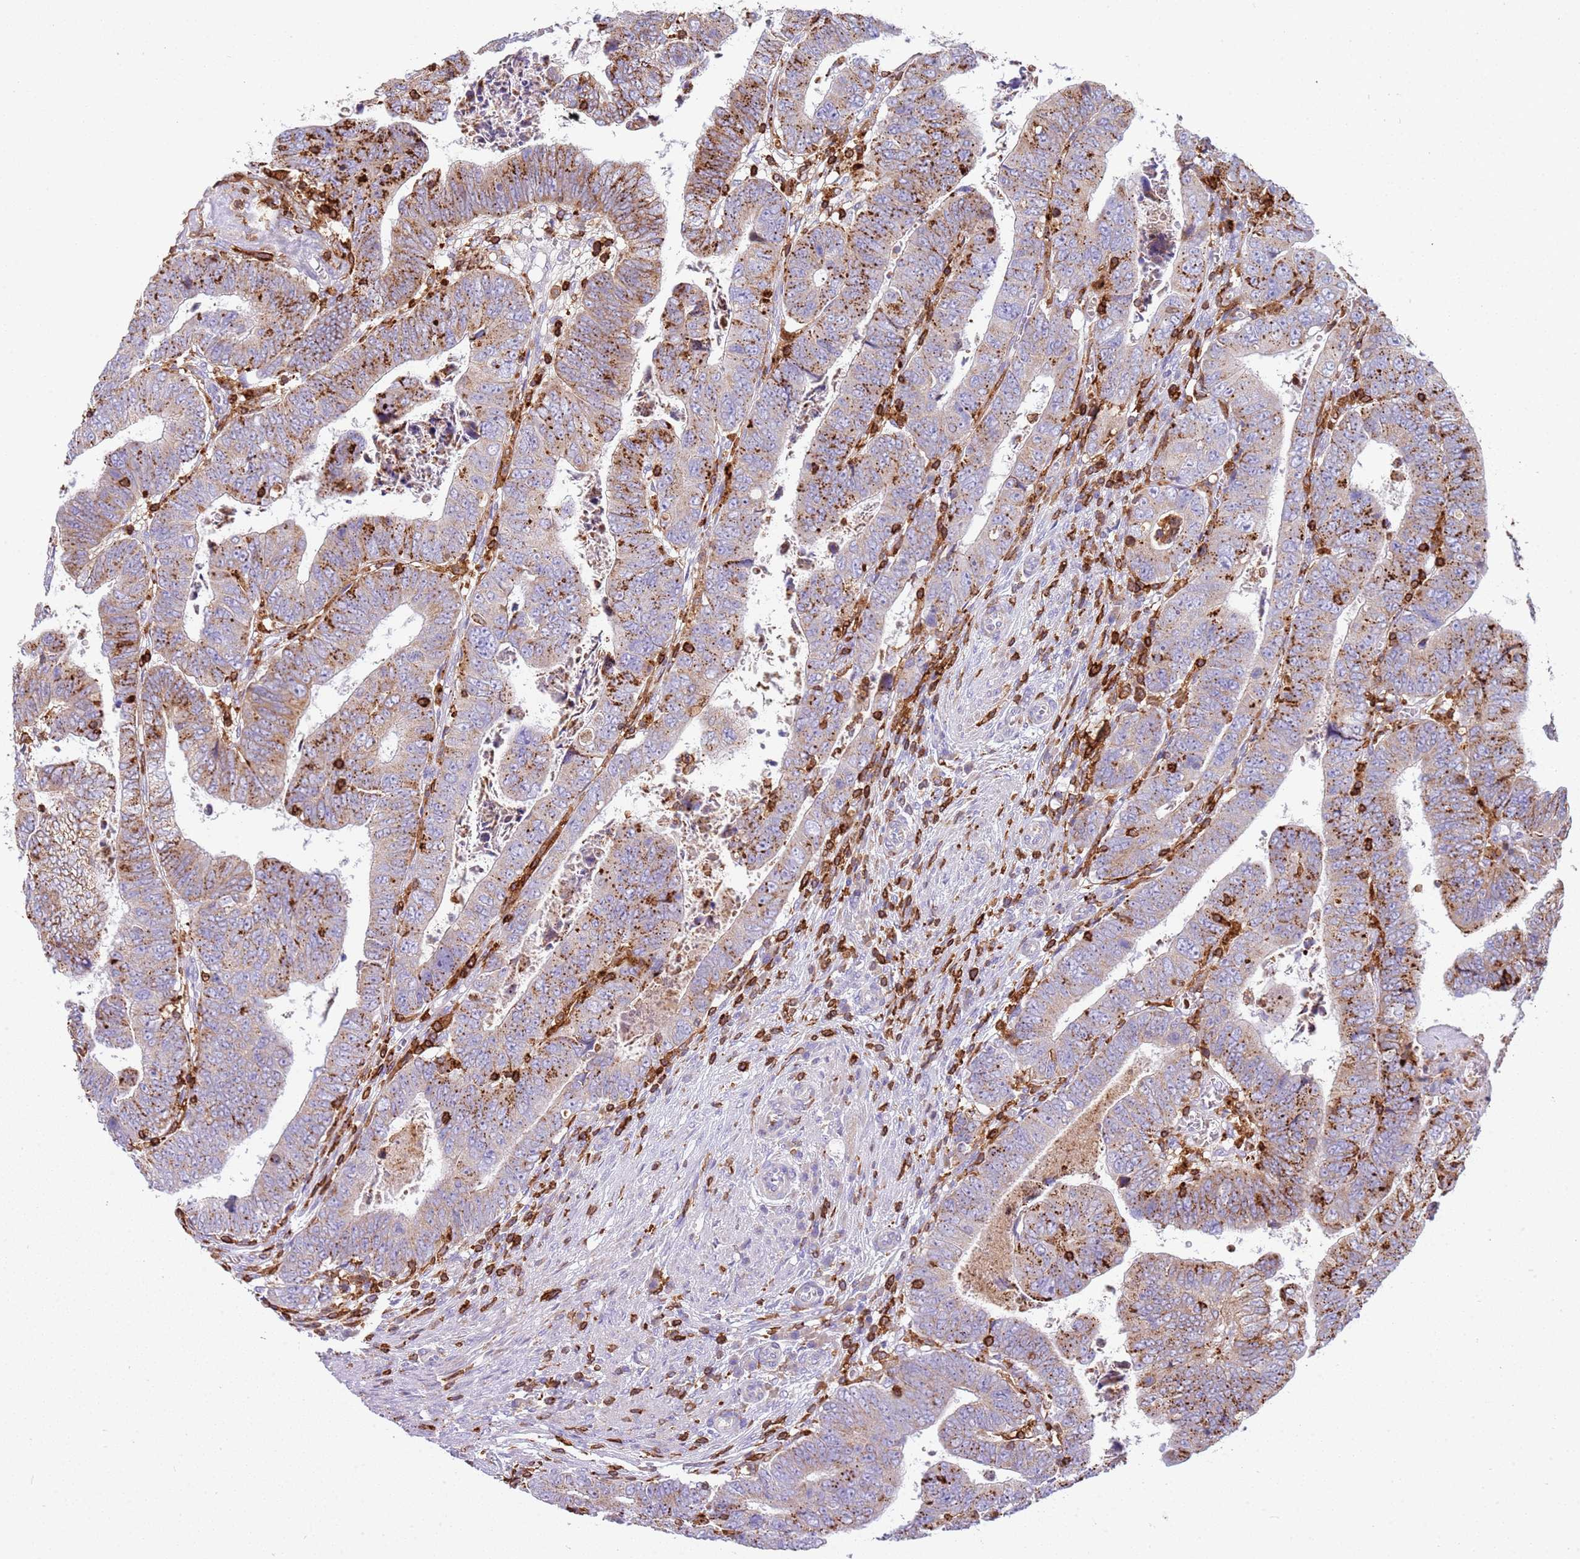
{"staining": {"intensity": "strong", "quantity": "25%-75%", "location": "cytoplasmic/membranous"}, "tissue": "colorectal cancer", "cell_type": "Tumor cells", "image_type": "cancer", "snomed": [{"axis": "morphology", "description": "Normal tissue, NOS"}, {"axis": "morphology", "description": "Adenocarcinoma, NOS"}, {"axis": "topography", "description": "Rectum"}], "caption": "Adenocarcinoma (colorectal) stained for a protein shows strong cytoplasmic/membranous positivity in tumor cells.", "gene": "TTPAL", "patient": {"sex": "female", "age": 65}}